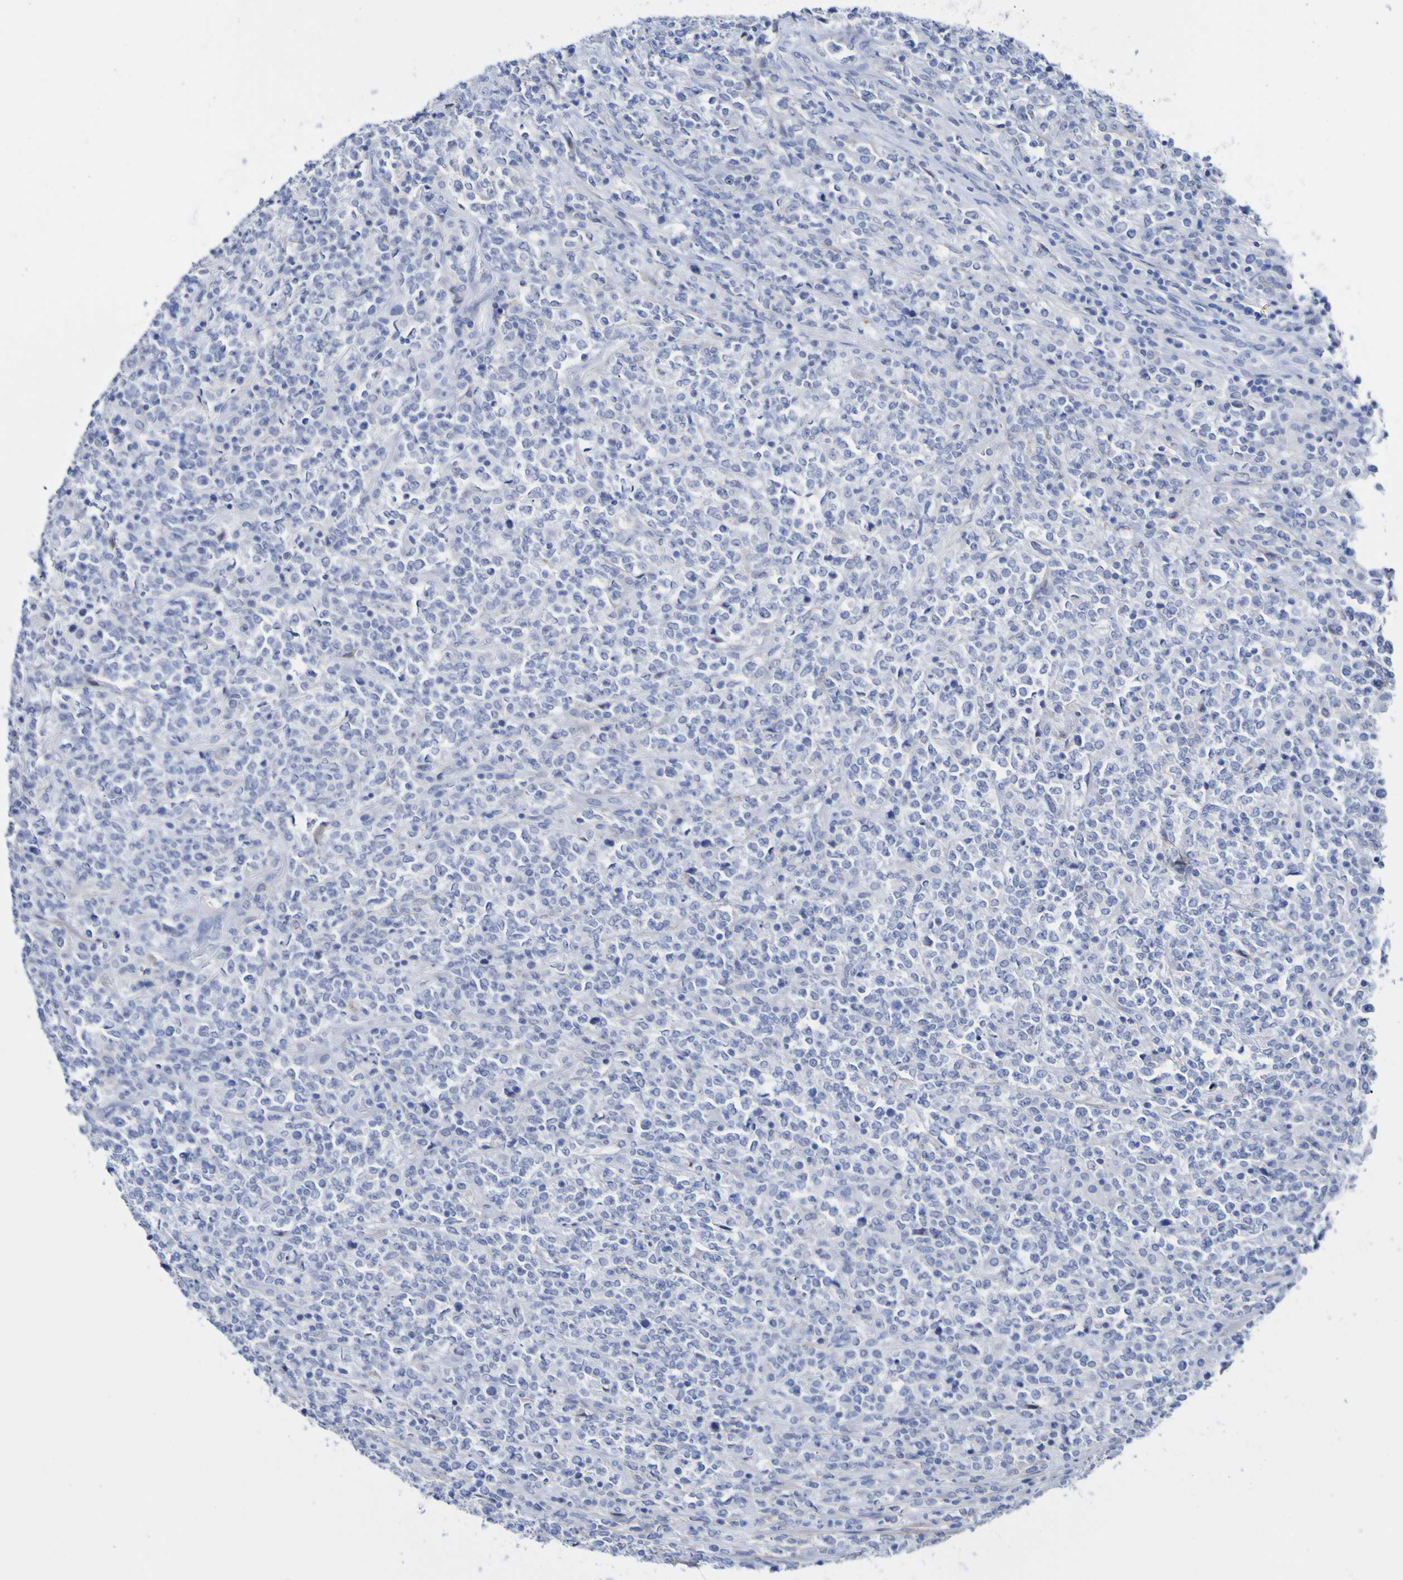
{"staining": {"intensity": "negative", "quantity": "none", "location": "none"}, "tissue": "lymphoma", "cell_type": "Tumor cells", "image_type": "cancer", "snomed": [{"axis": "morphology", "description": "Malignant lymphoma, non-Hodgkin's type, High grade"}, {"axis": "topography", "description": "Soft tissue"}], "caption": "Tumor cells show no significant staining in malignant lymphoma, non-Hodgkin's type (high-grade). The staining was performed using DAB (3,3'-diaminobenzidine) to visualize the protein expression in brown, while the nuclei were stained in blue with hematoxylin (Magnification: 20x).", "gene": "SGCB", "patient": {"sex": "male", "age": 18}}